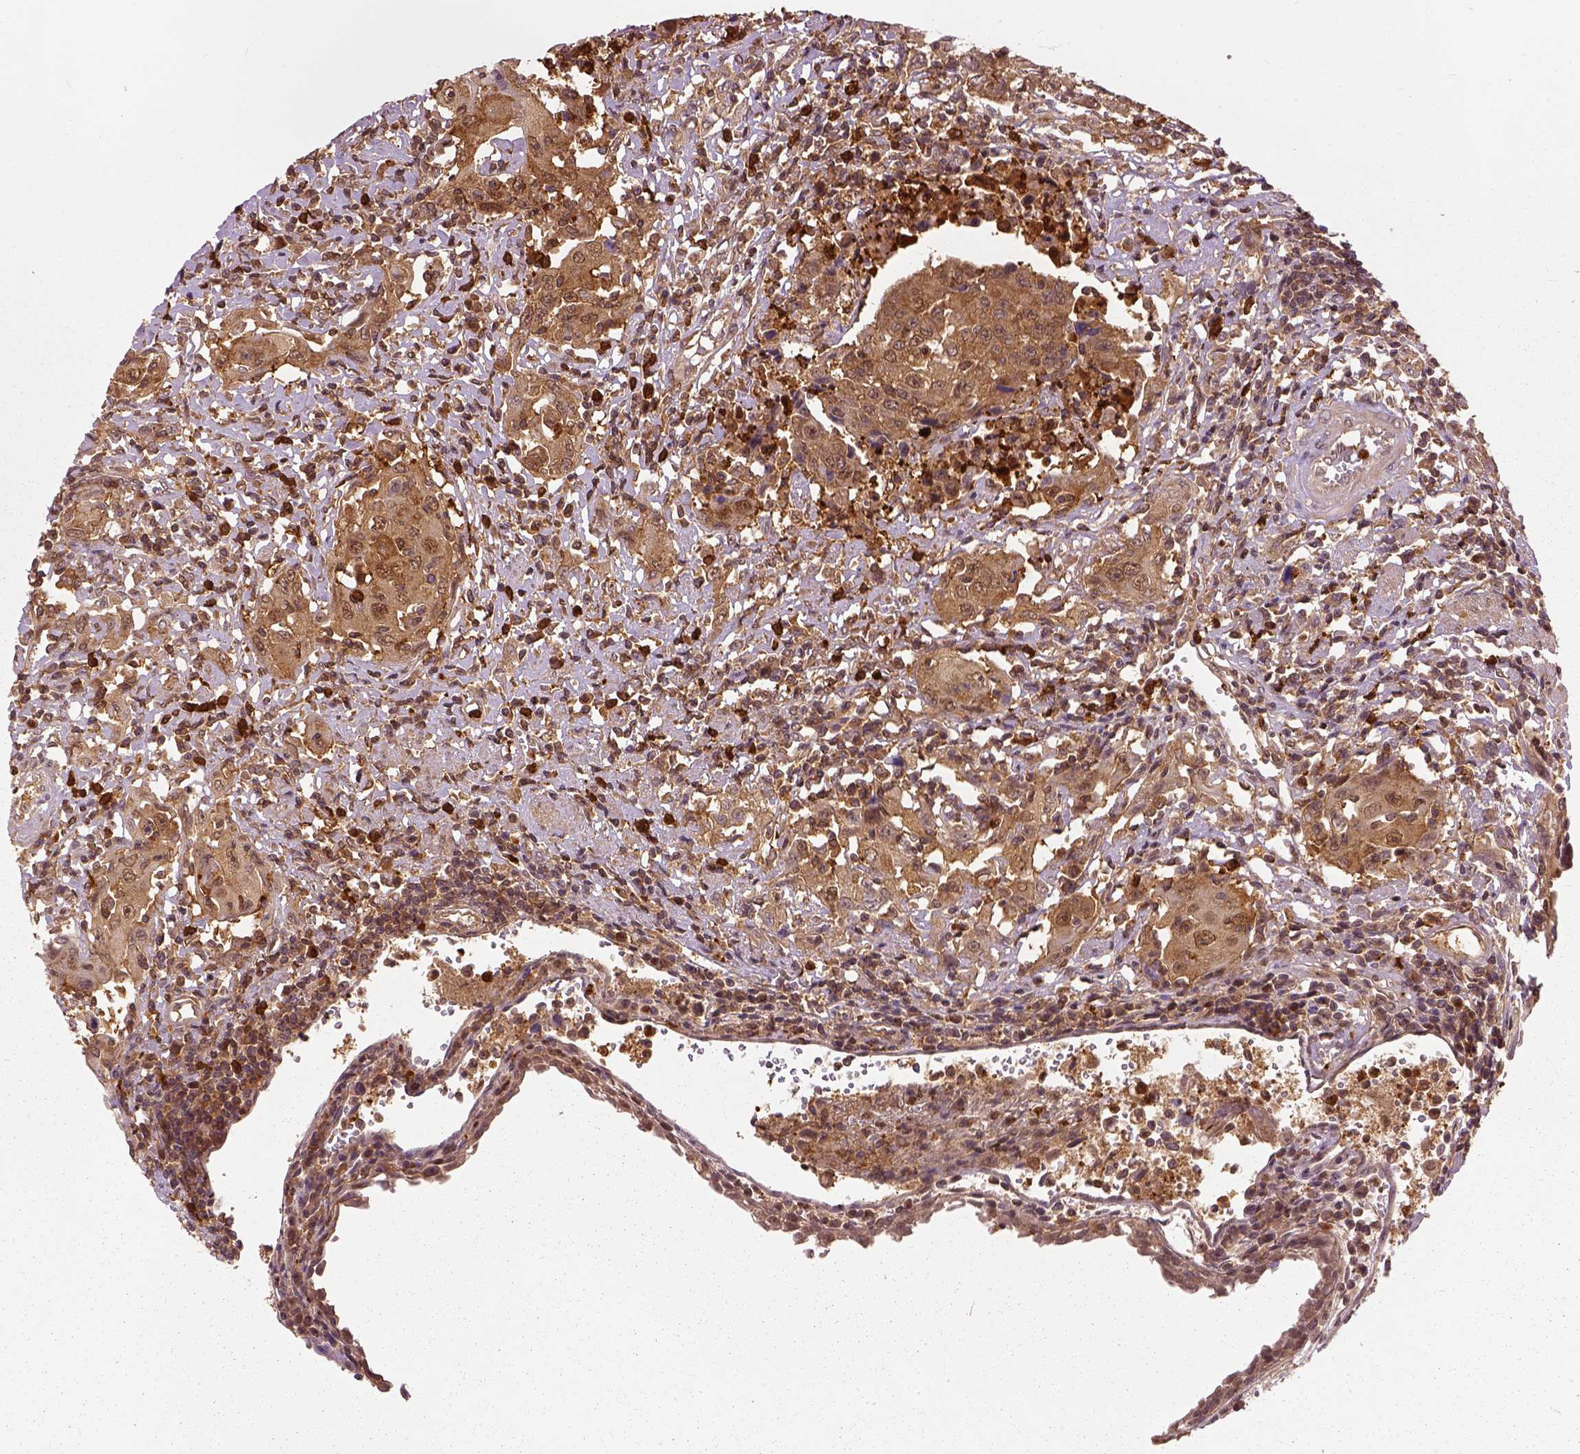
{"staining": {"intensity": "strong", "quantity": ">75%", "location": "cytoplasmic/membranous"}, "tissue": "urothelial cancer", "cell_type": "Tumor cells", "image_type": "cancer", "snomed": [{"axis": "morphology", "description": "Urothelial carcinoma, High grade"}, {"axis": "topography", "description": "Urinary bladder"}], "caption": "Urothelial cancer stained for a protein reveals strong cytoplasmic/membranous positivity in tumor cells. (Brightfield microscopy of DAB IHC at high magnification).", "gene": "GPI", "patient": {"sex": "female", "age": 85}}